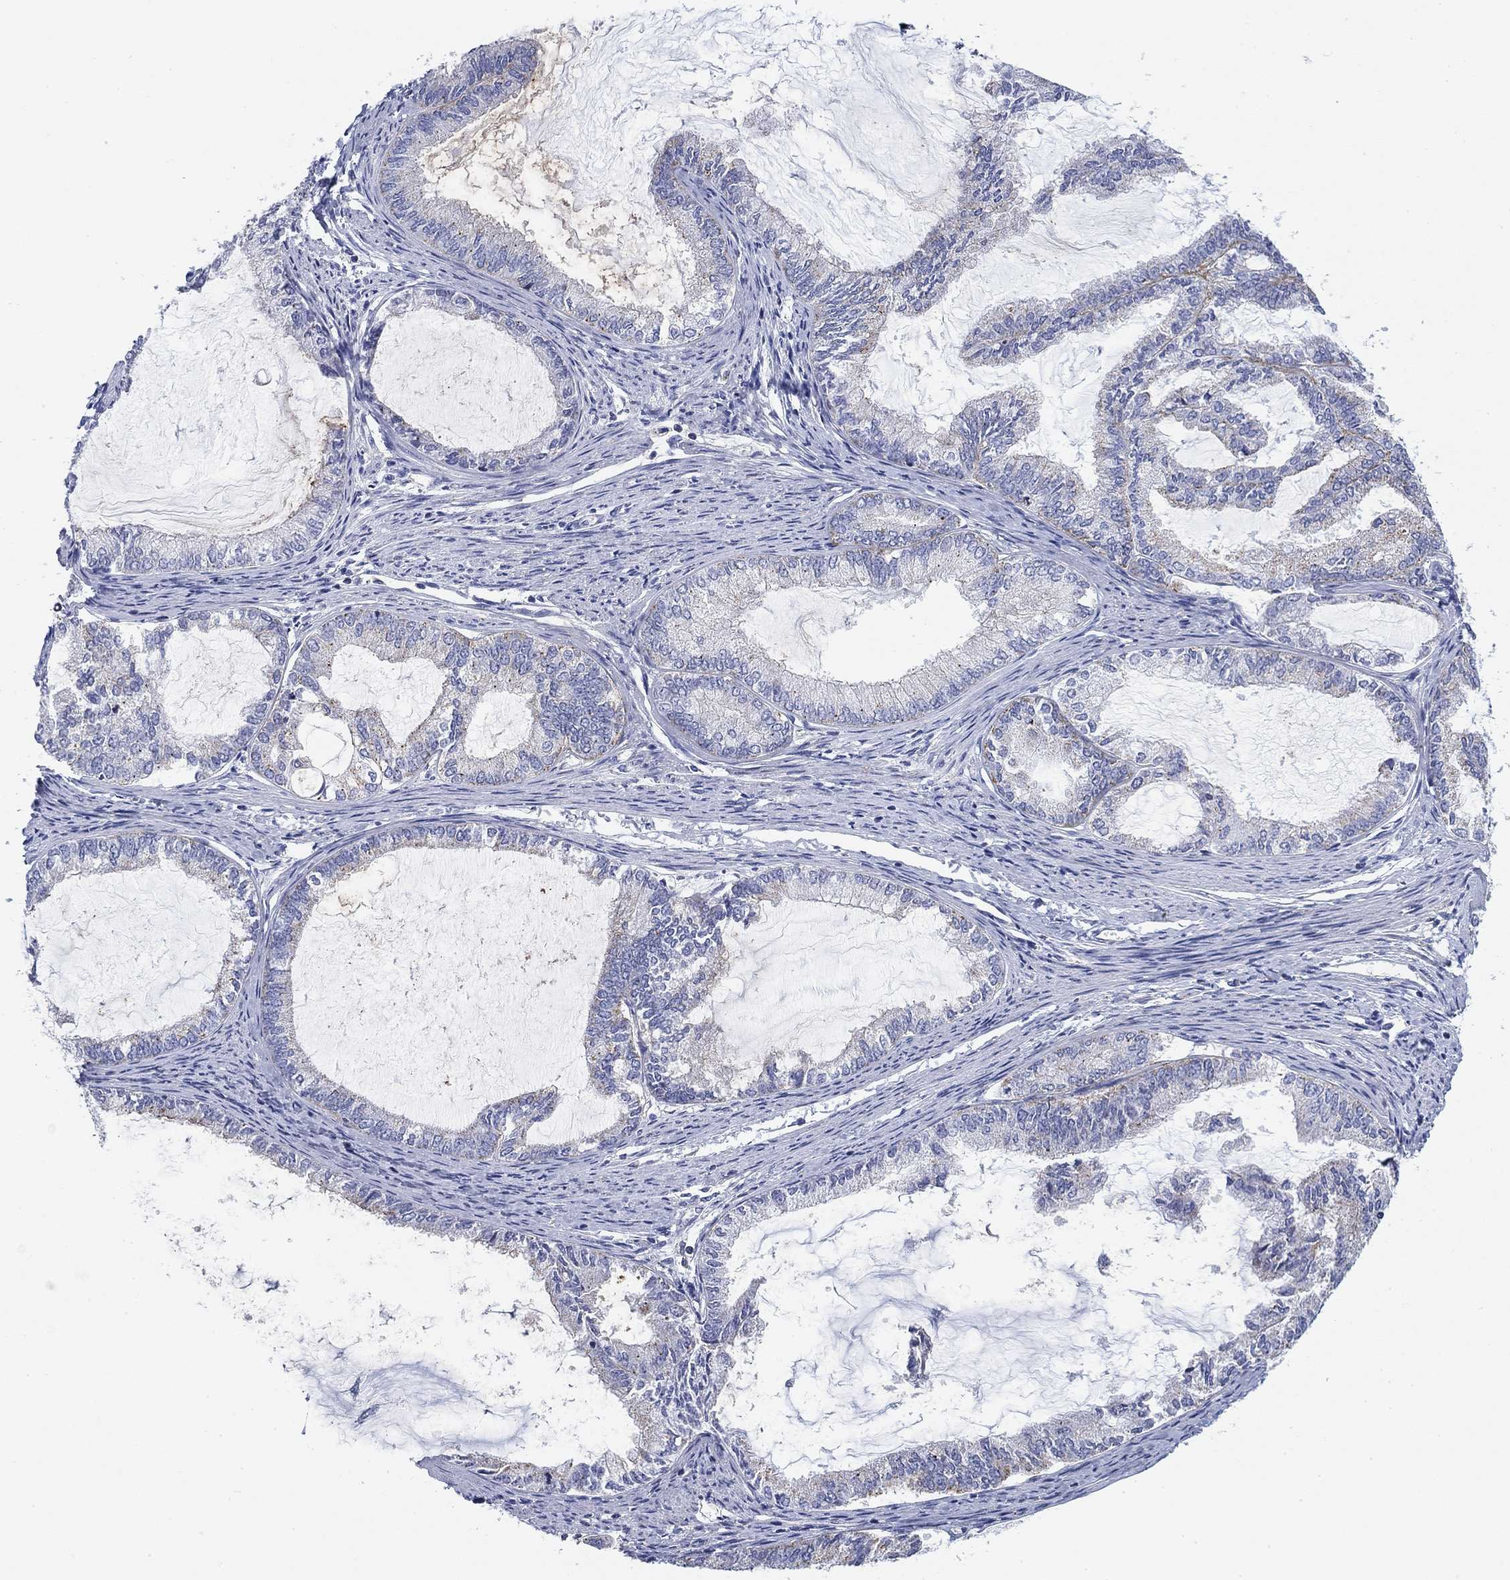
{"staining": {"intensity": "weak", "quantity": "<25%", "location": "cytoplasmic/membranous"}, "tissue": "endometrial cancer", "cell_type": "Tumor cells", "image_type": "cancer", "snomed": [{"axis": "morphology", "description": "Adenocarcinoma, NOS"}, {"axis": "topography", "description": "Endometrium"}], "caption": "An image of adenocarcinoma (endometrial) stained for a protein exhibits no brown staining in tumor cells.", "gene": "NACAD", "patient": {"sex": "female", "age": 86}}